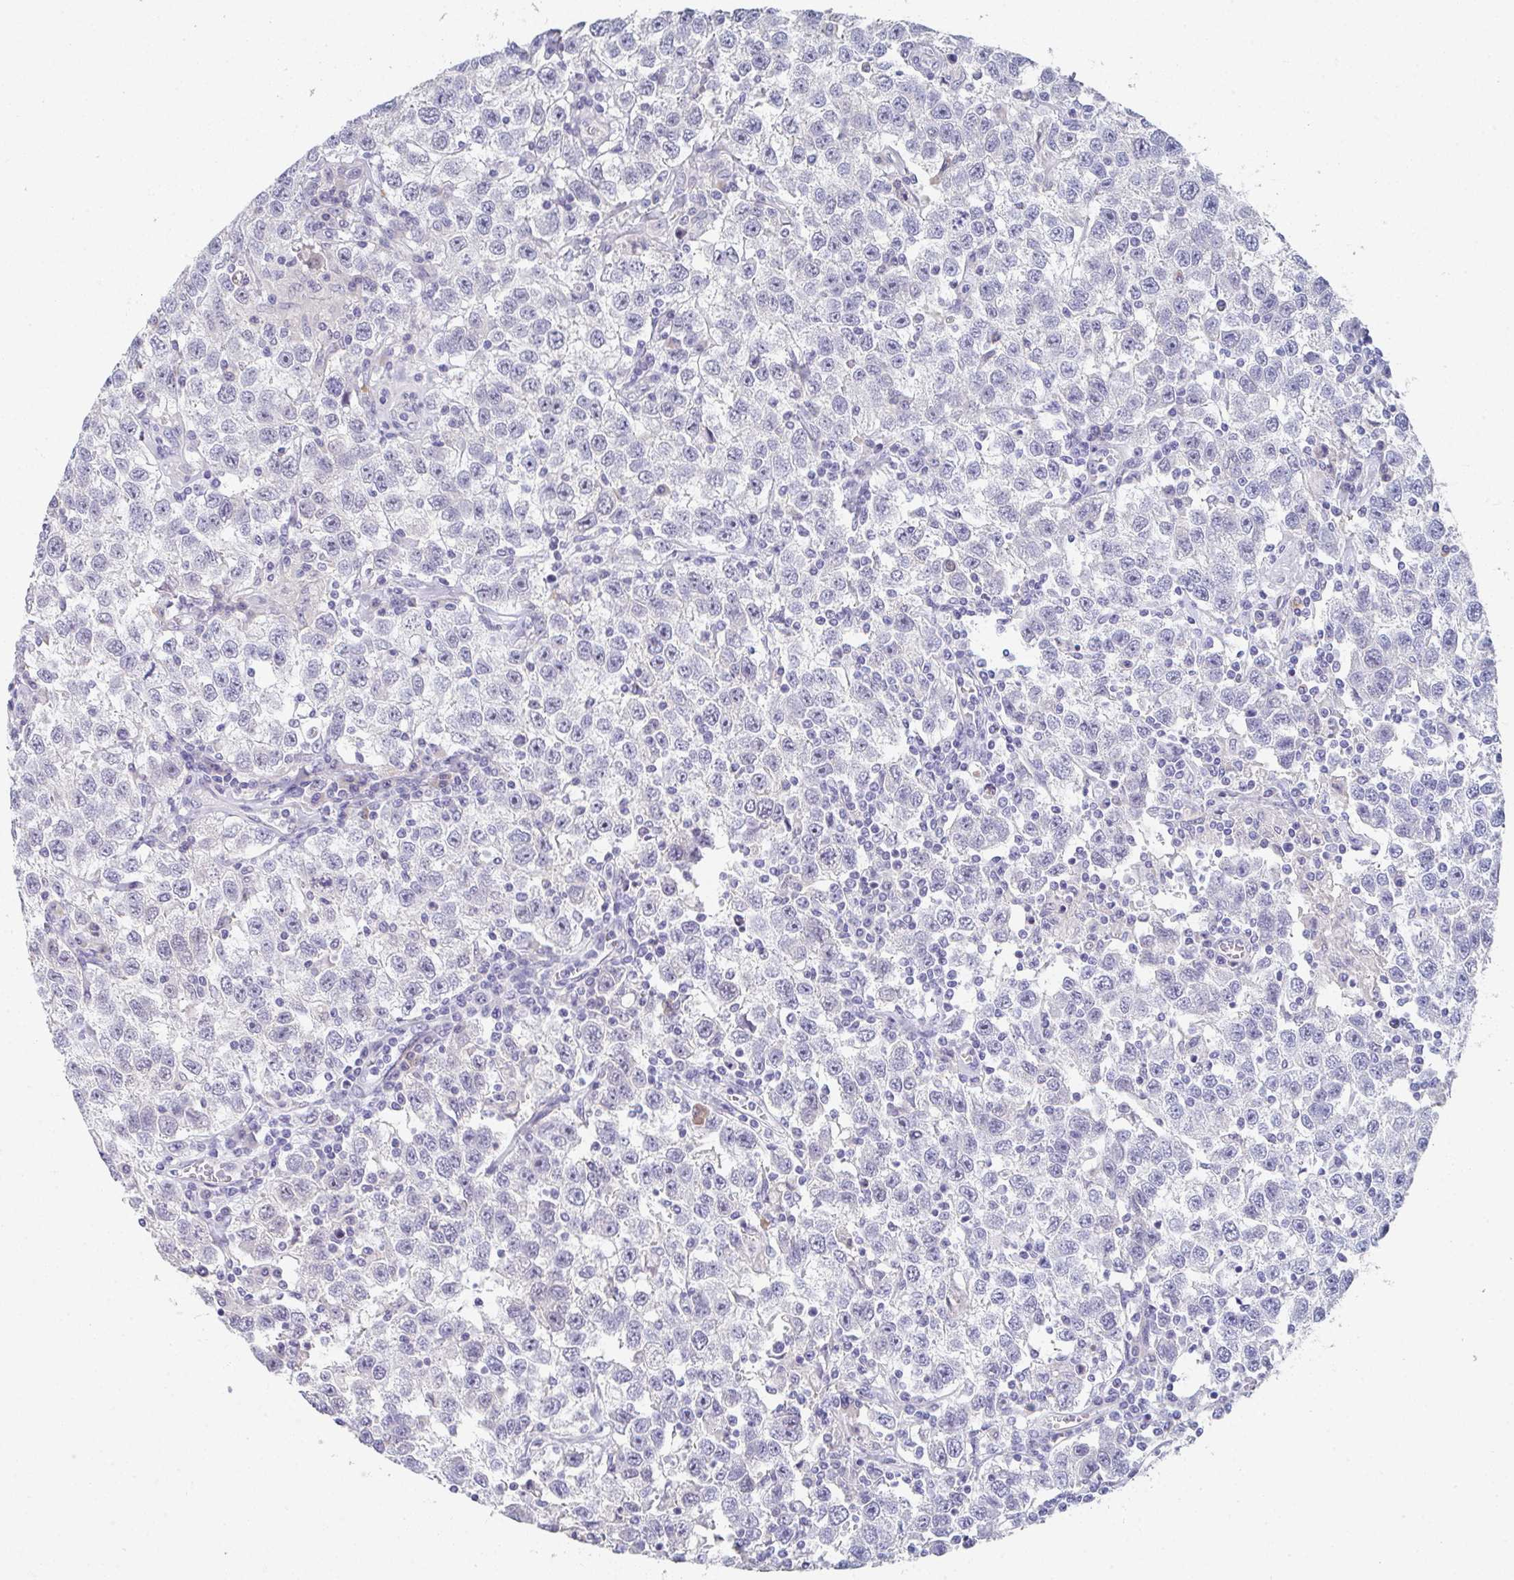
{"staining": {"intensity": "negative", "quantity": "none", "location": "none"}, "tissue": "testis cancer", "cell_type": "Tumor cells", "image_type": "cancer", "snomed": [{"axis": "morphology", "description": "Seminoma, NOS"}, {"axis": "topography", "description": "Testis"}], "caption": "There is no significant positivity in tumor cells of testis seminoma.", "gene": "NOXRED1", "patient": {"sex": "male", "age": 41}}